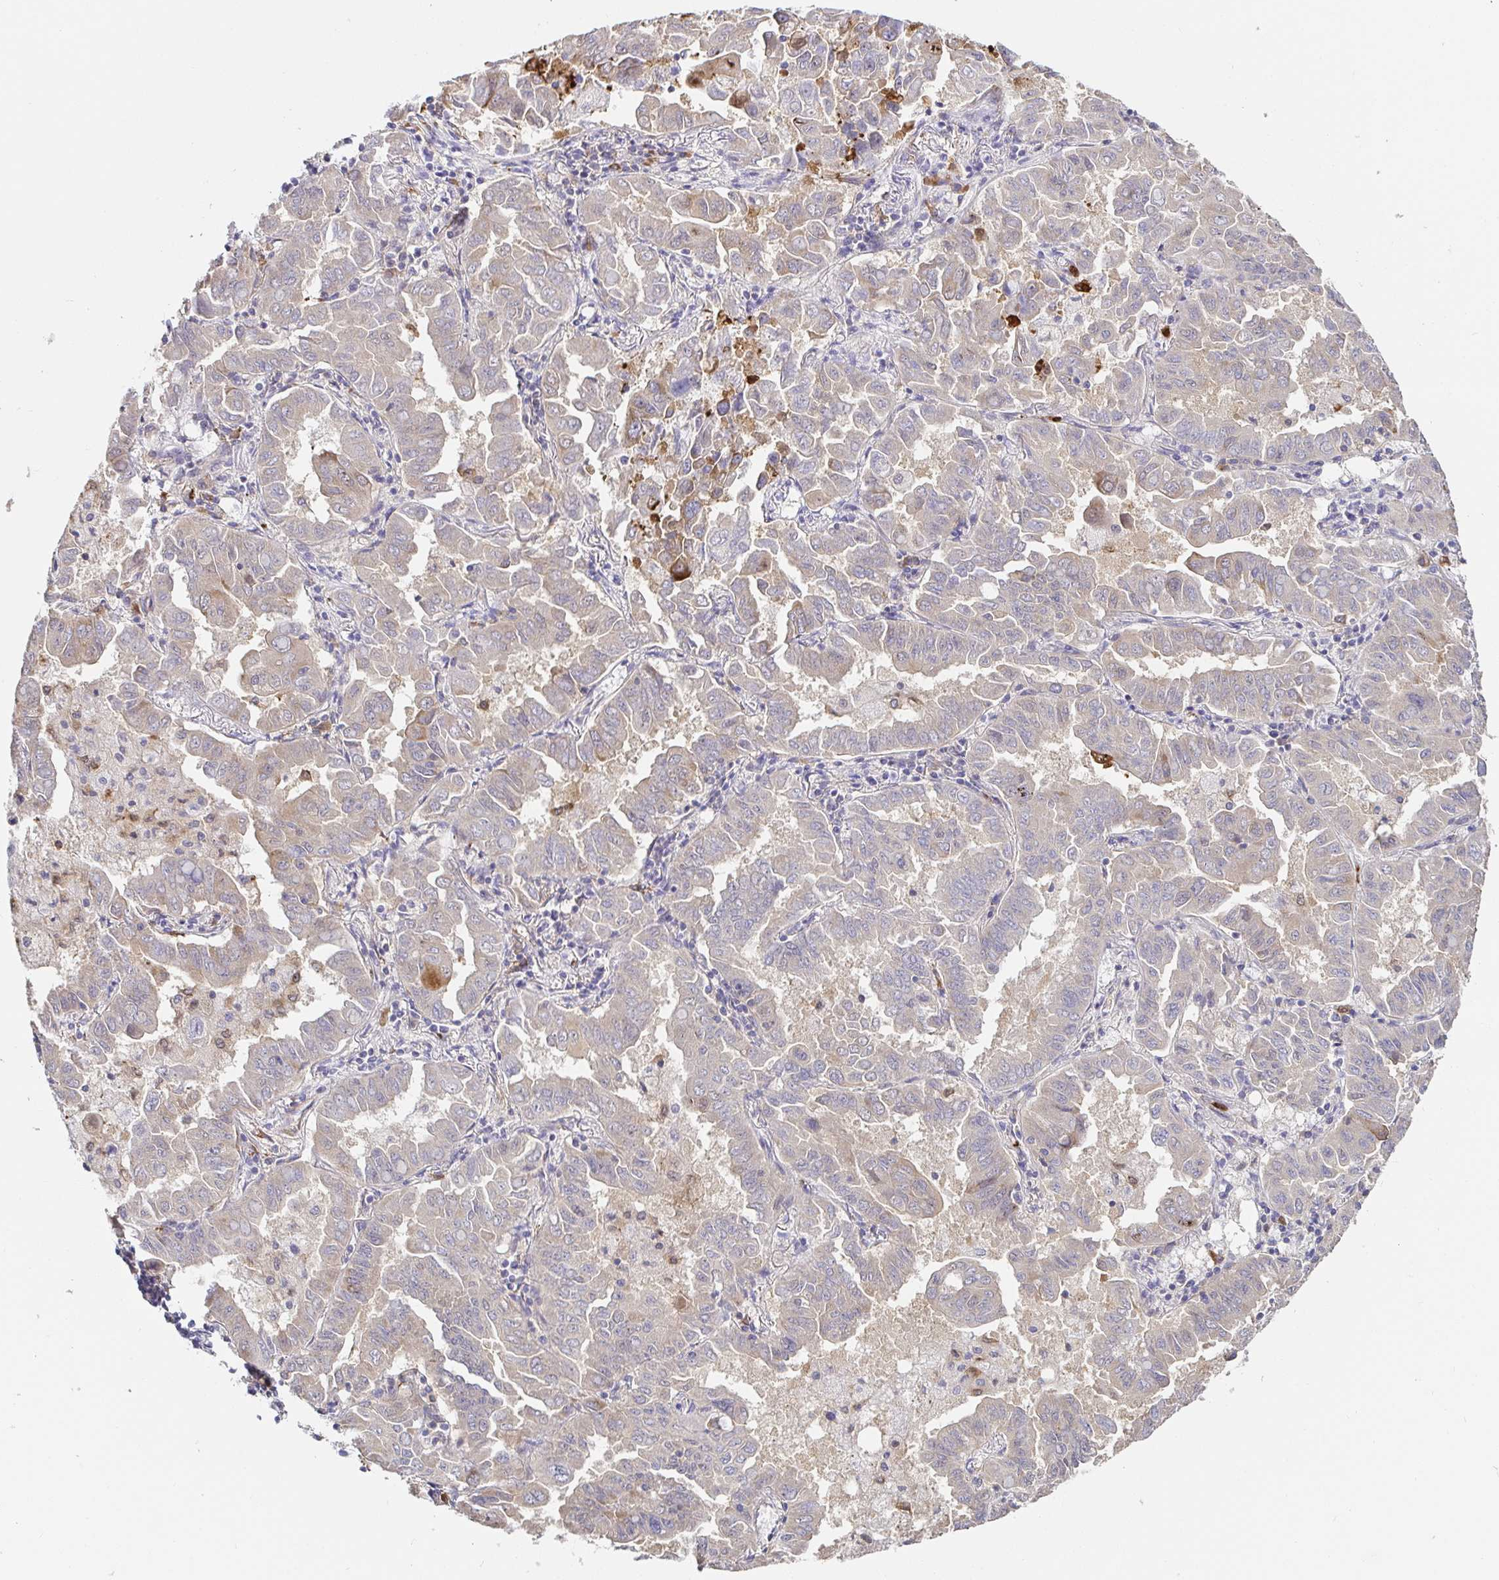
{"staining": {"intensity": "weak", "quantity": "<25%", "location": "cytoplasmic/membranous"}, "tissue": "lung cancer", "cell_type": "Tumor cells", "image_type": "cancer", "snomed": [{"axis": "morphology", "description": "Adenocarcinoma, NOS"}, {"axis": "topography", "description": "Lung"}], "caption": "An image of adenocarcinoma (lung) stained for a protein shows no brown staining in tumor cells.", "gene": "PDPK1", "patient": {"sex": "male", "age": 64}}